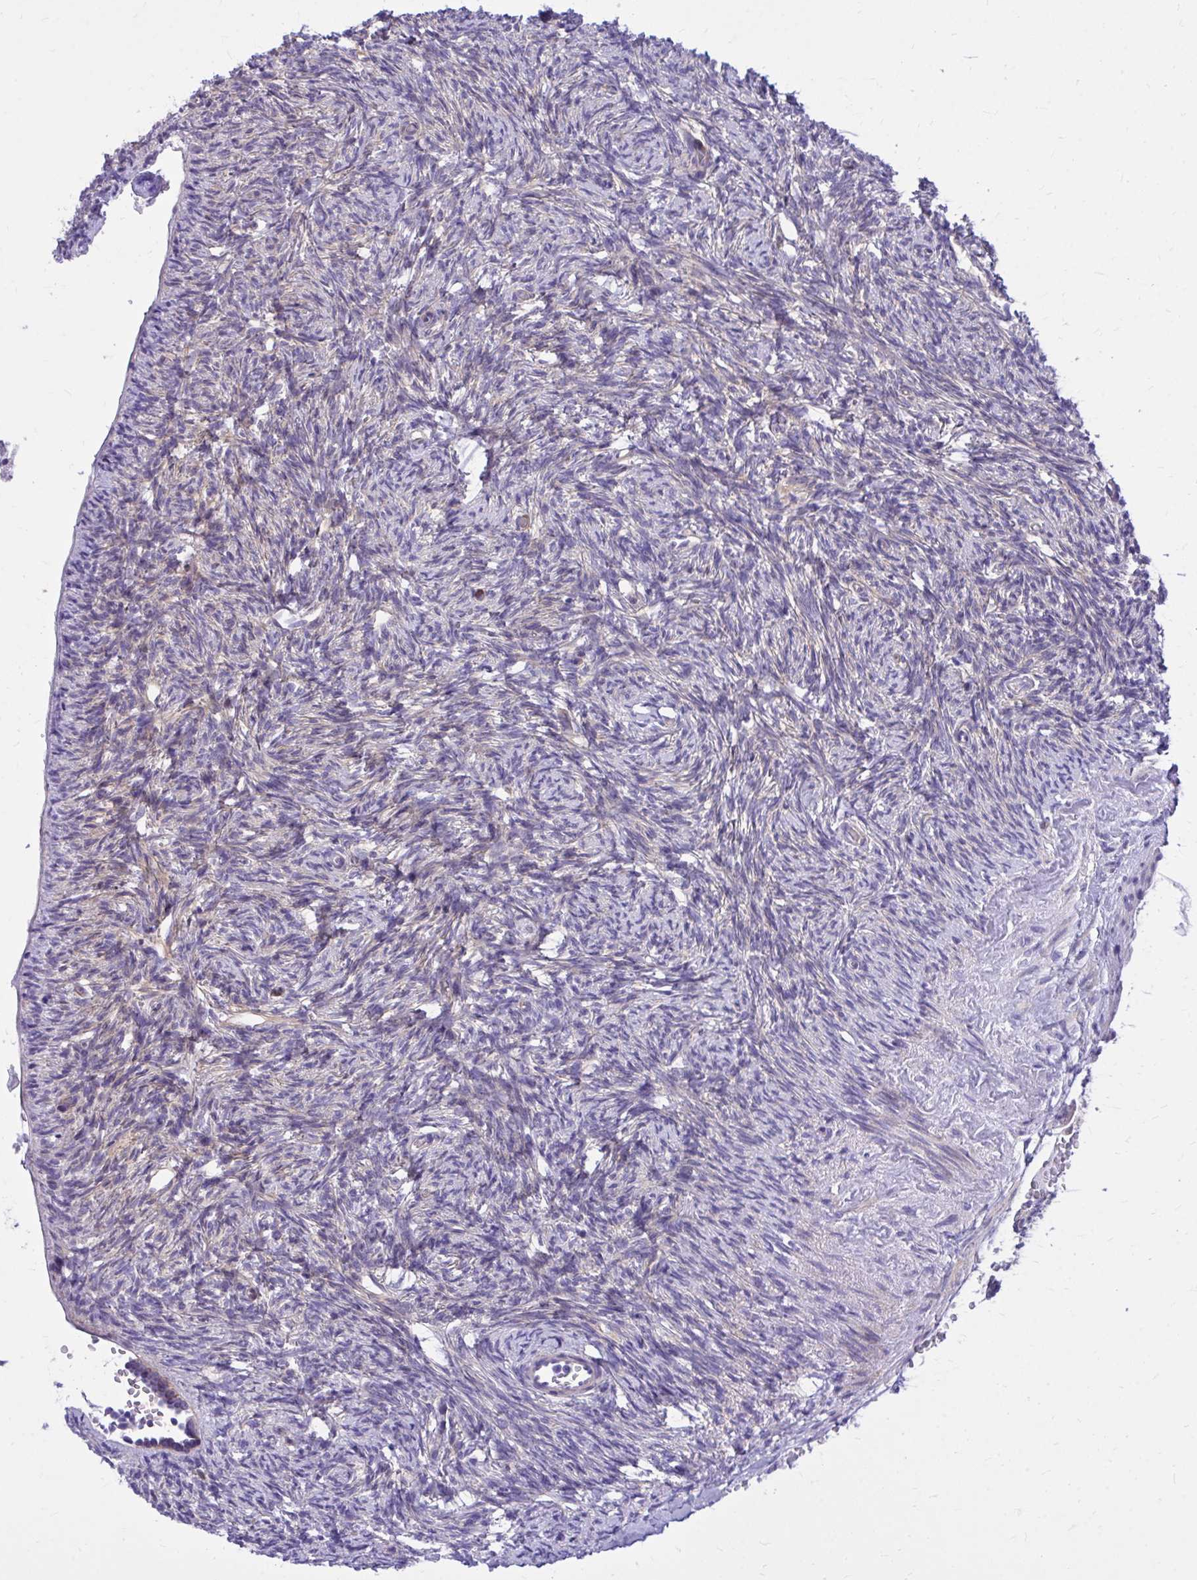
{"staining": {"intensity": "weak", "quantity": "<25%", "location": "cytoplasmic/membranous"}, "tissue": "ovary", "cell_type": "Ovarian stroma cells", "image_type": "normal", "snomed": [{"axis": "morphology", "description": "Normal tissue, NOS"}, {"axis": "topography", "description": "Ovary"}], "caption": "The immunohistochemistry photomicrograph has no significant staining in ovarian stroma cells of ovary.", "gene": "EPB41L1", "patient": {"sex": "female", "age": 33}}